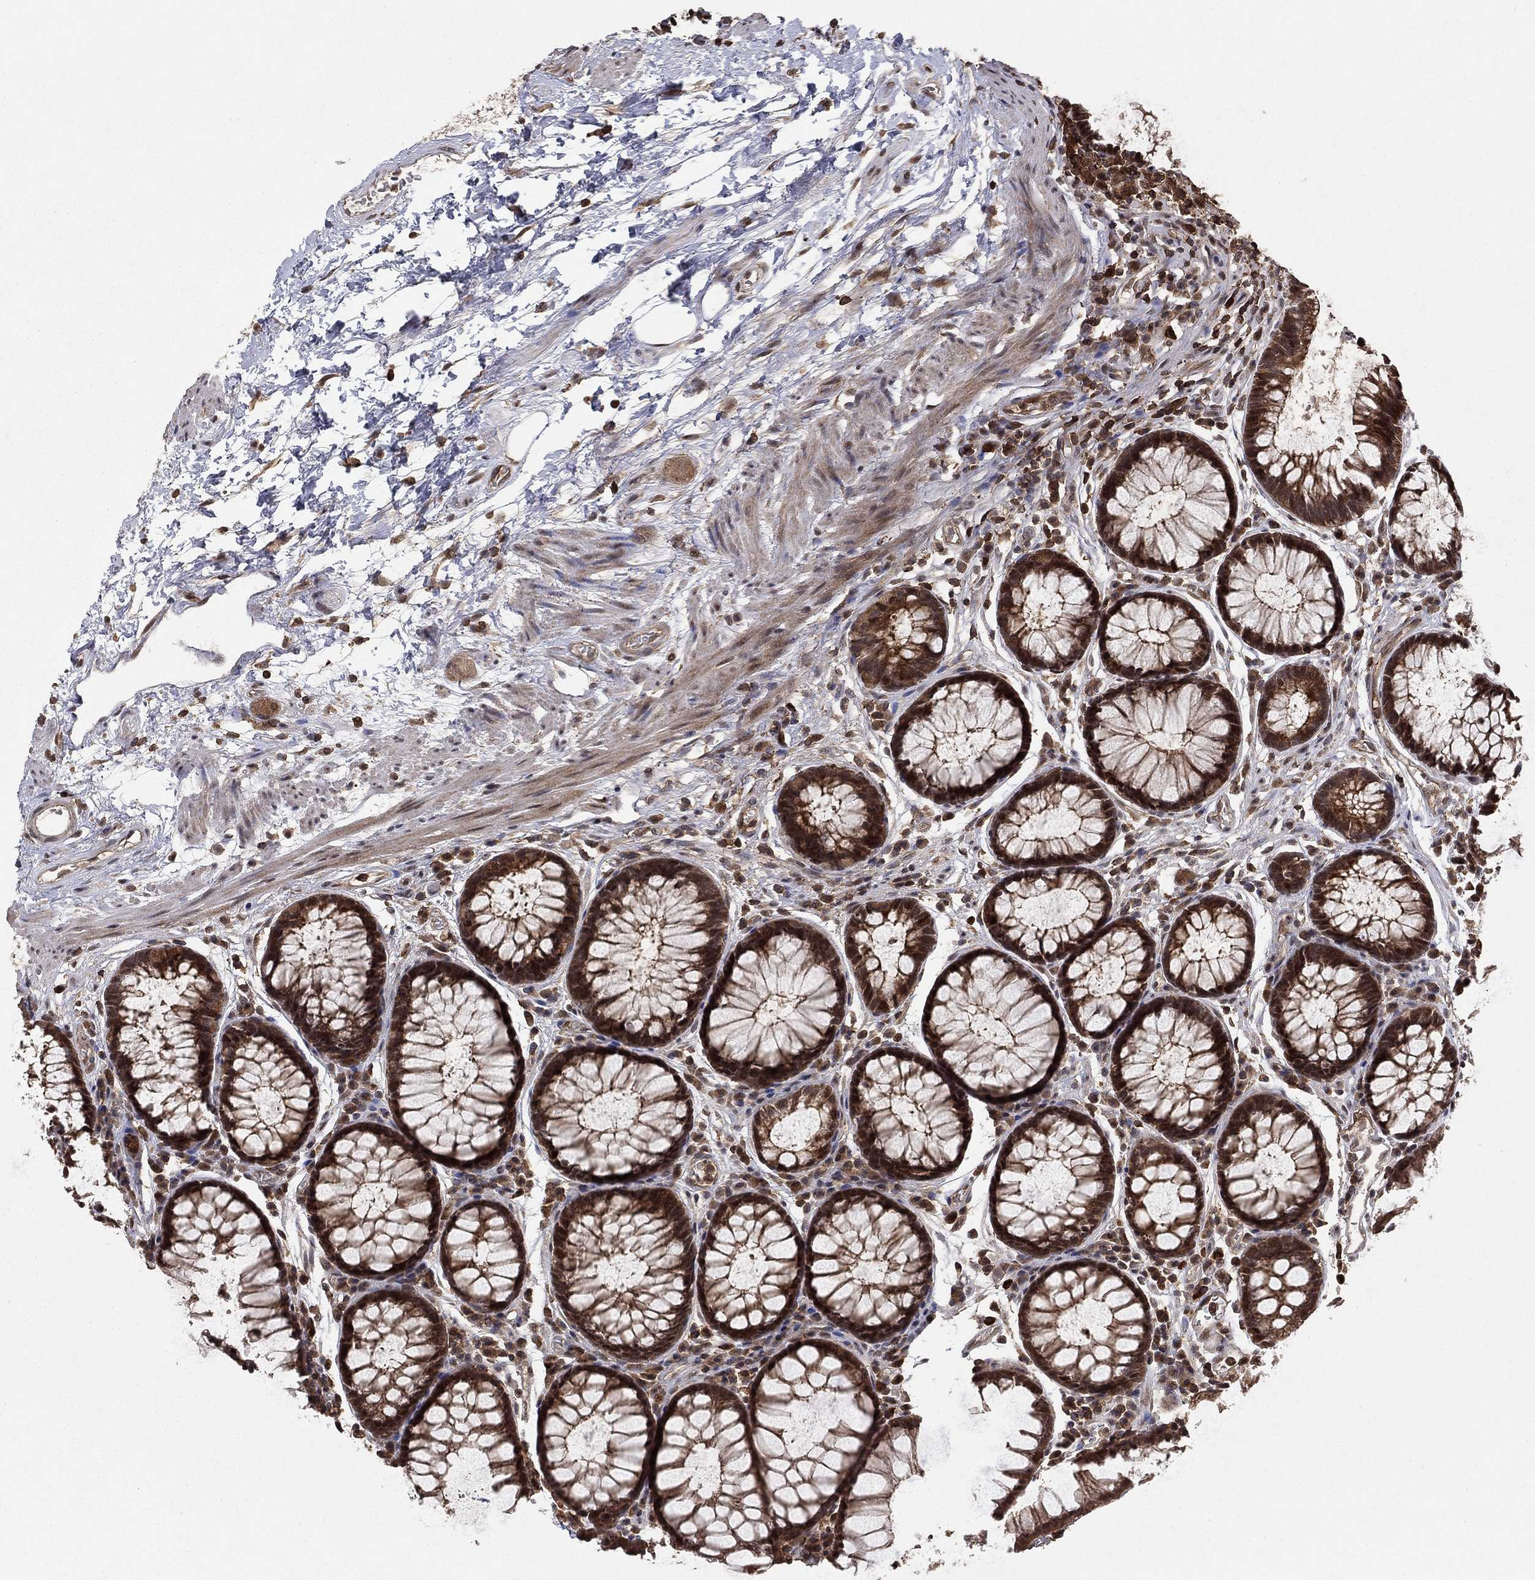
{"staining": {"intensity": "strong", "quantity": "25%-75%", "location": "cytoplasmic/membranous,nuclear"}, "tissue": "rectum", "cell_type": "Glandular cells", "image_type": "normal", "snomed": [{"axis": "morphology", "description": "Normal tissue, NOS"}, {"axis": "topography", "description": "Rectum"}], "caption": "Protein staining of unremarkable rectum displays strong cytoplasmic/membranous,nuclear staining in approximately 25%-75% of glandular cells. (Brightfield microscopy of DAB IHC at high magnification).", "gene": "CCDC66", "patient": {"sex": "female", "age": 68}}